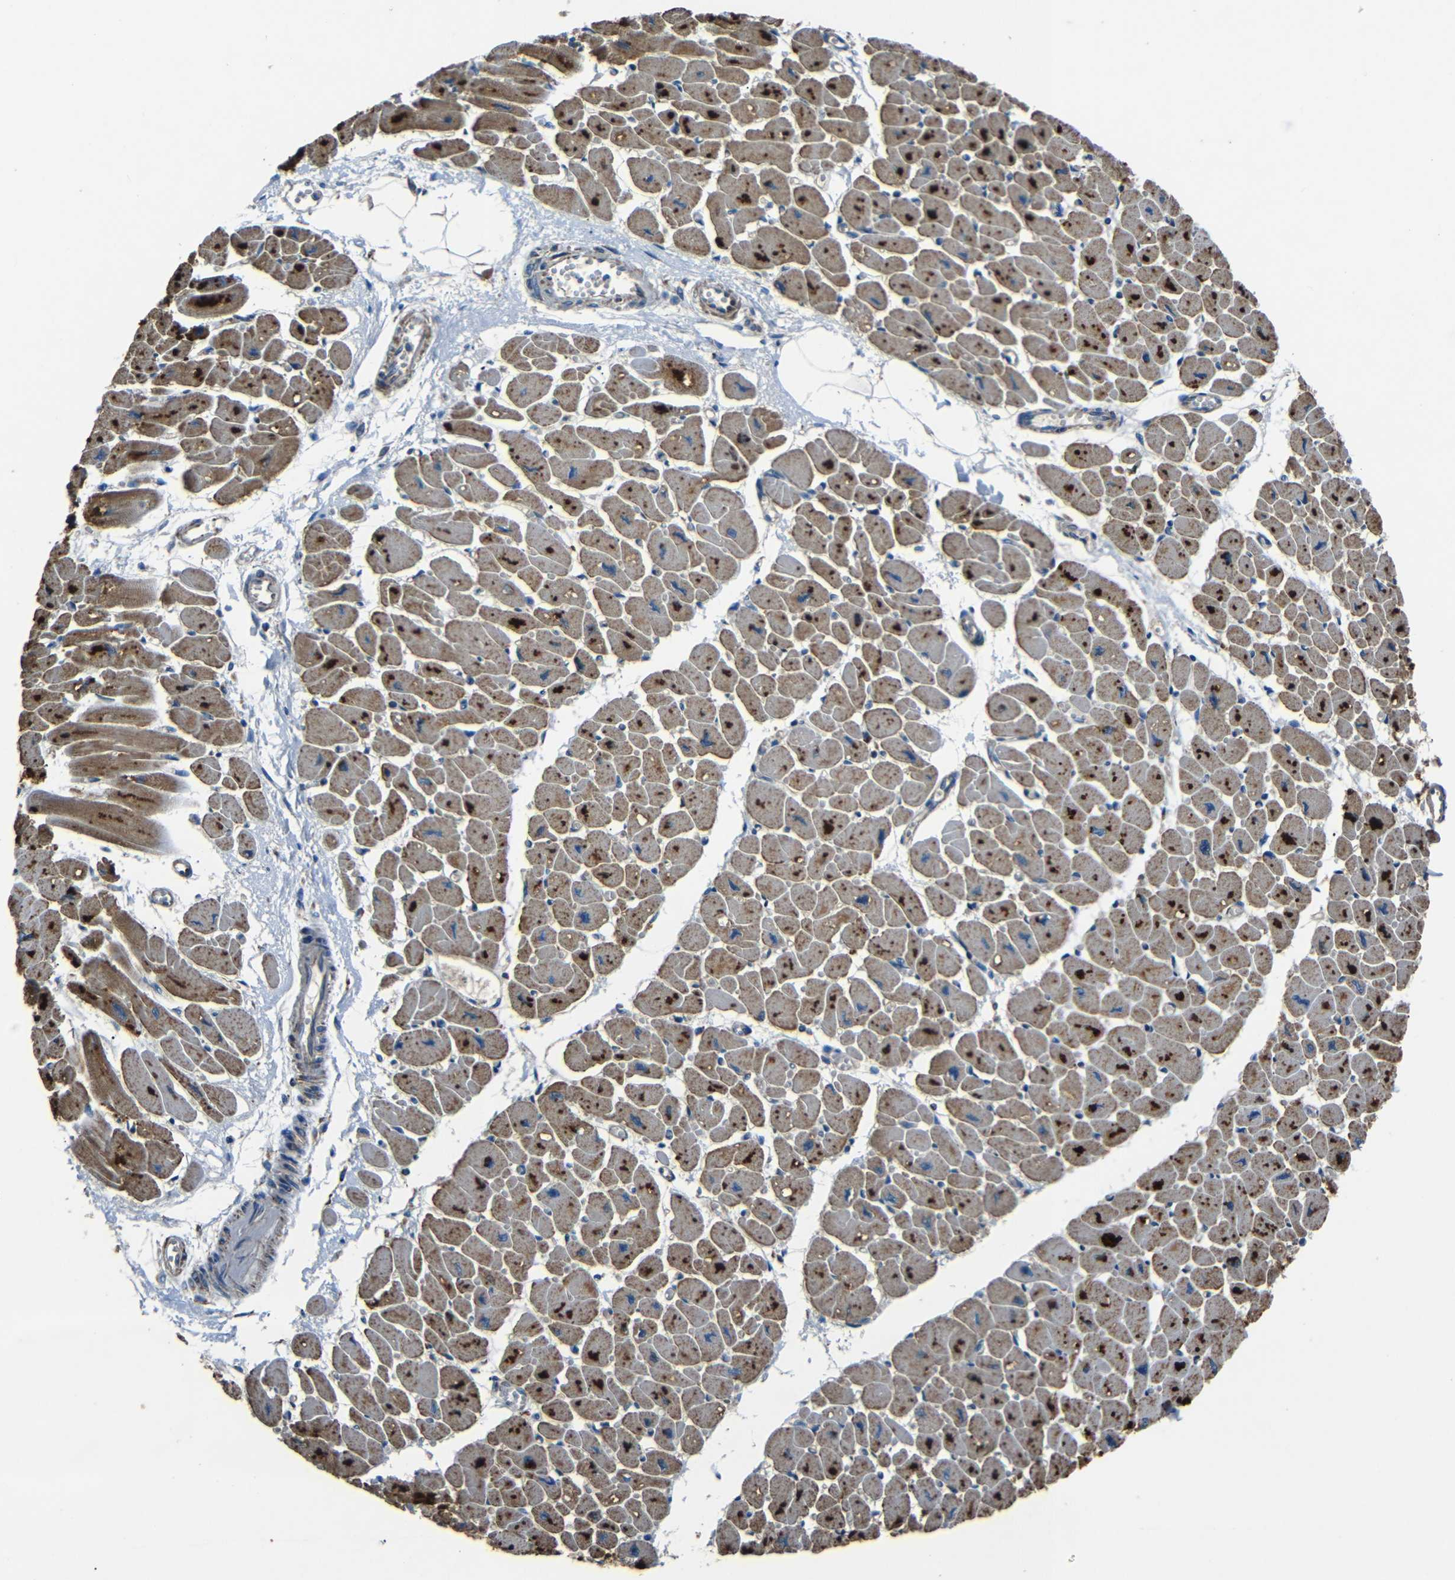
{"staining": {"intensity": "moderate", "quantity": ">75%", "location": "cytoplasmic/membranous"}, "tissue": "heart muscle", "cell_type": "Cardiomyocytes", "image_type": "normal", "snomed": [{"axis": "morphology", "description": "Normal tissue, NOS"}, {"axis": "topography", "description": "Heart"}], "caption": "Unremarkable heart muscle exhibits moderate cytoplasmic/membranous expression in about >75% of cardiomyocytes, visualized by immunohistochemistry.", "gene": "NETO2", "patient": {"sex": "female", "age": 54}}